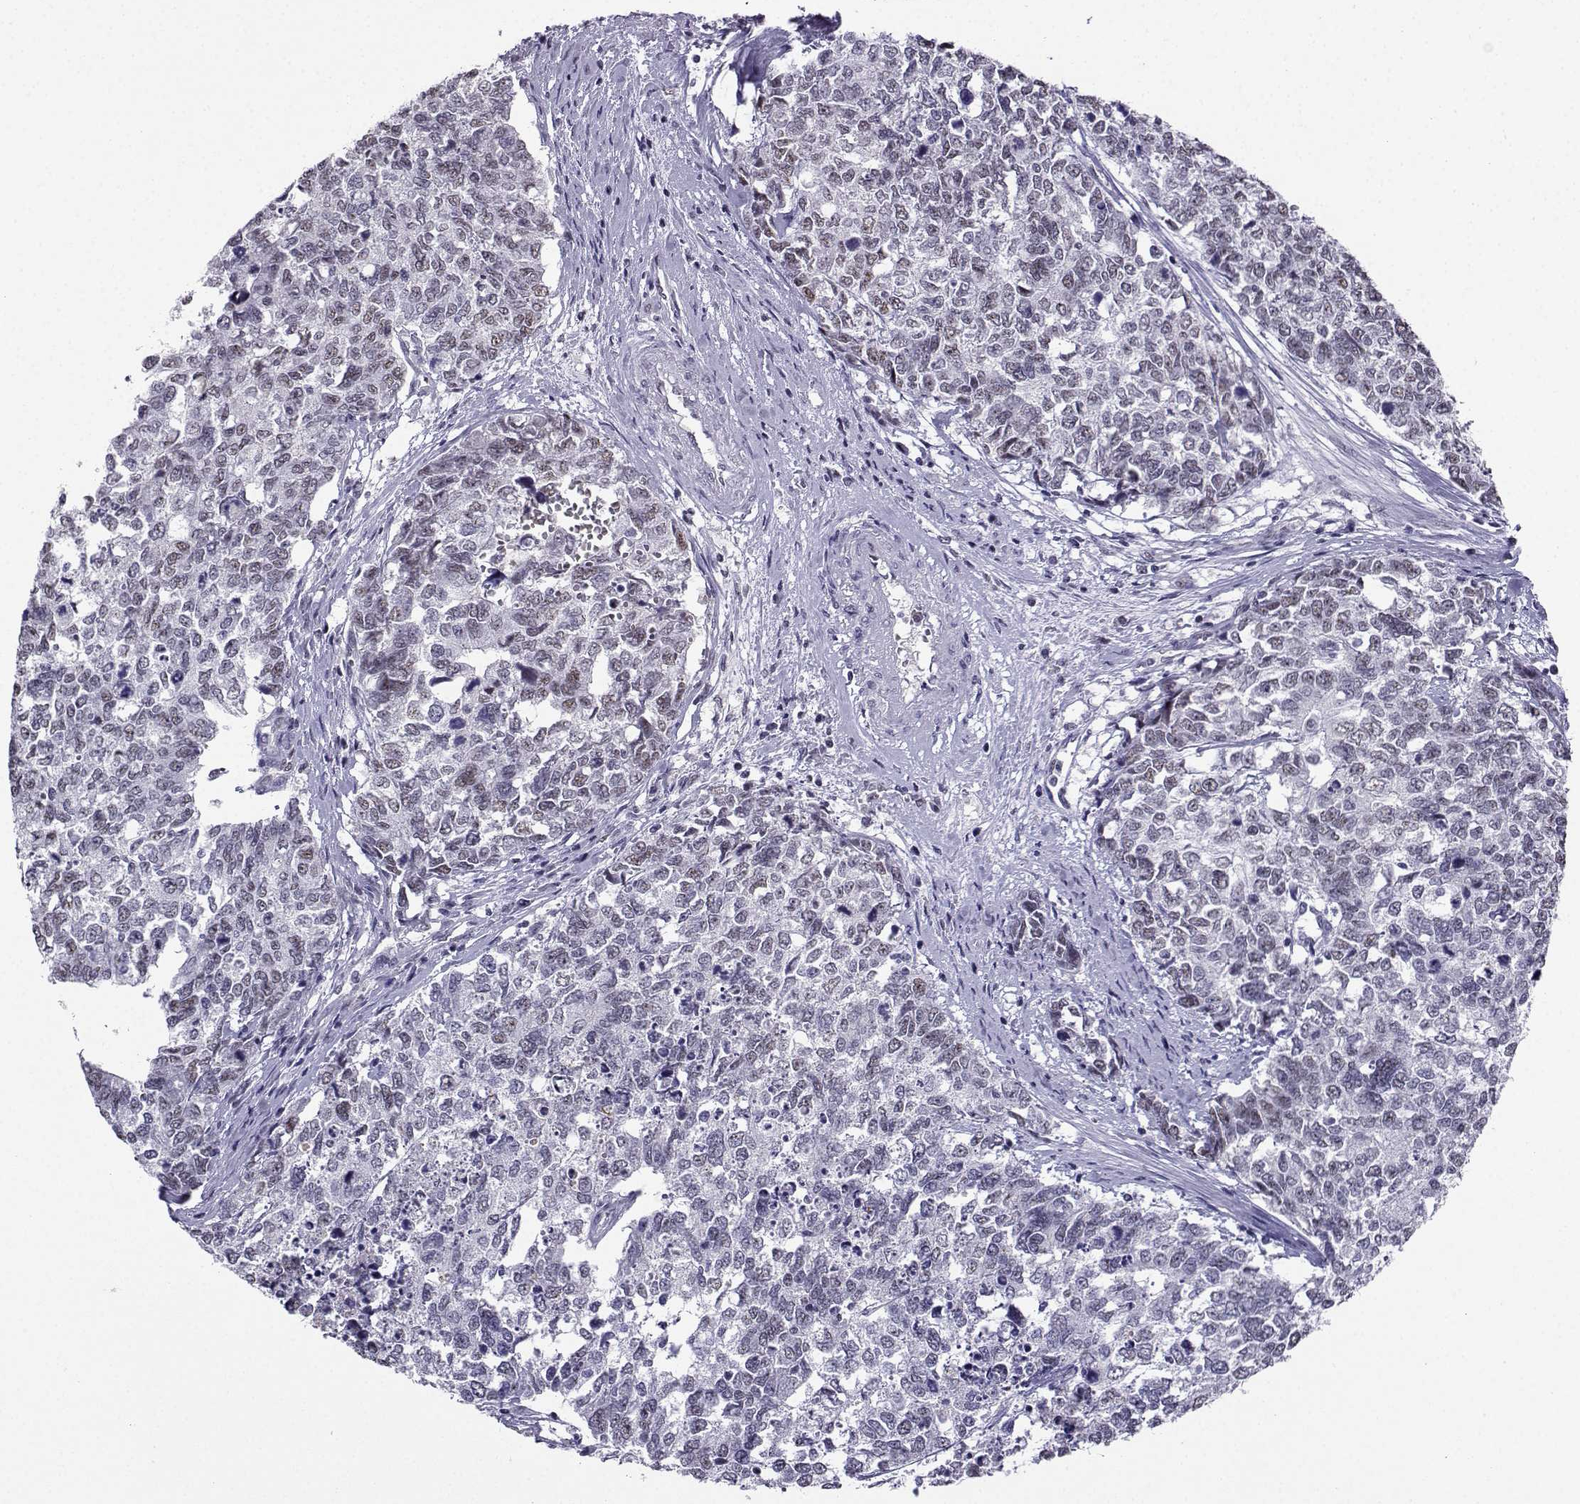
{"staining": {"intensity": "negative", "quantity": "none", "location": "none"}, "tissue": "cervical cancer", "cell_type": "Tumor cells", "image_type": "cancer", "snomed": [{"axis": "morphology", "description": "Squamous cell carcinoma, NOS"}, {"axis": "topography", "description": "Cervix"}], "caption": "IHC of human squamous cell carcinoma (cervical) displays no expression in tumor cells. The staining is performed using DAB (3,3'-diaminobenzidine) brown chromogen with nuclei counter-stained in using hematoxylin.", "gene": "LRFN2", "patient": {"sex": "female", "age": 63}}